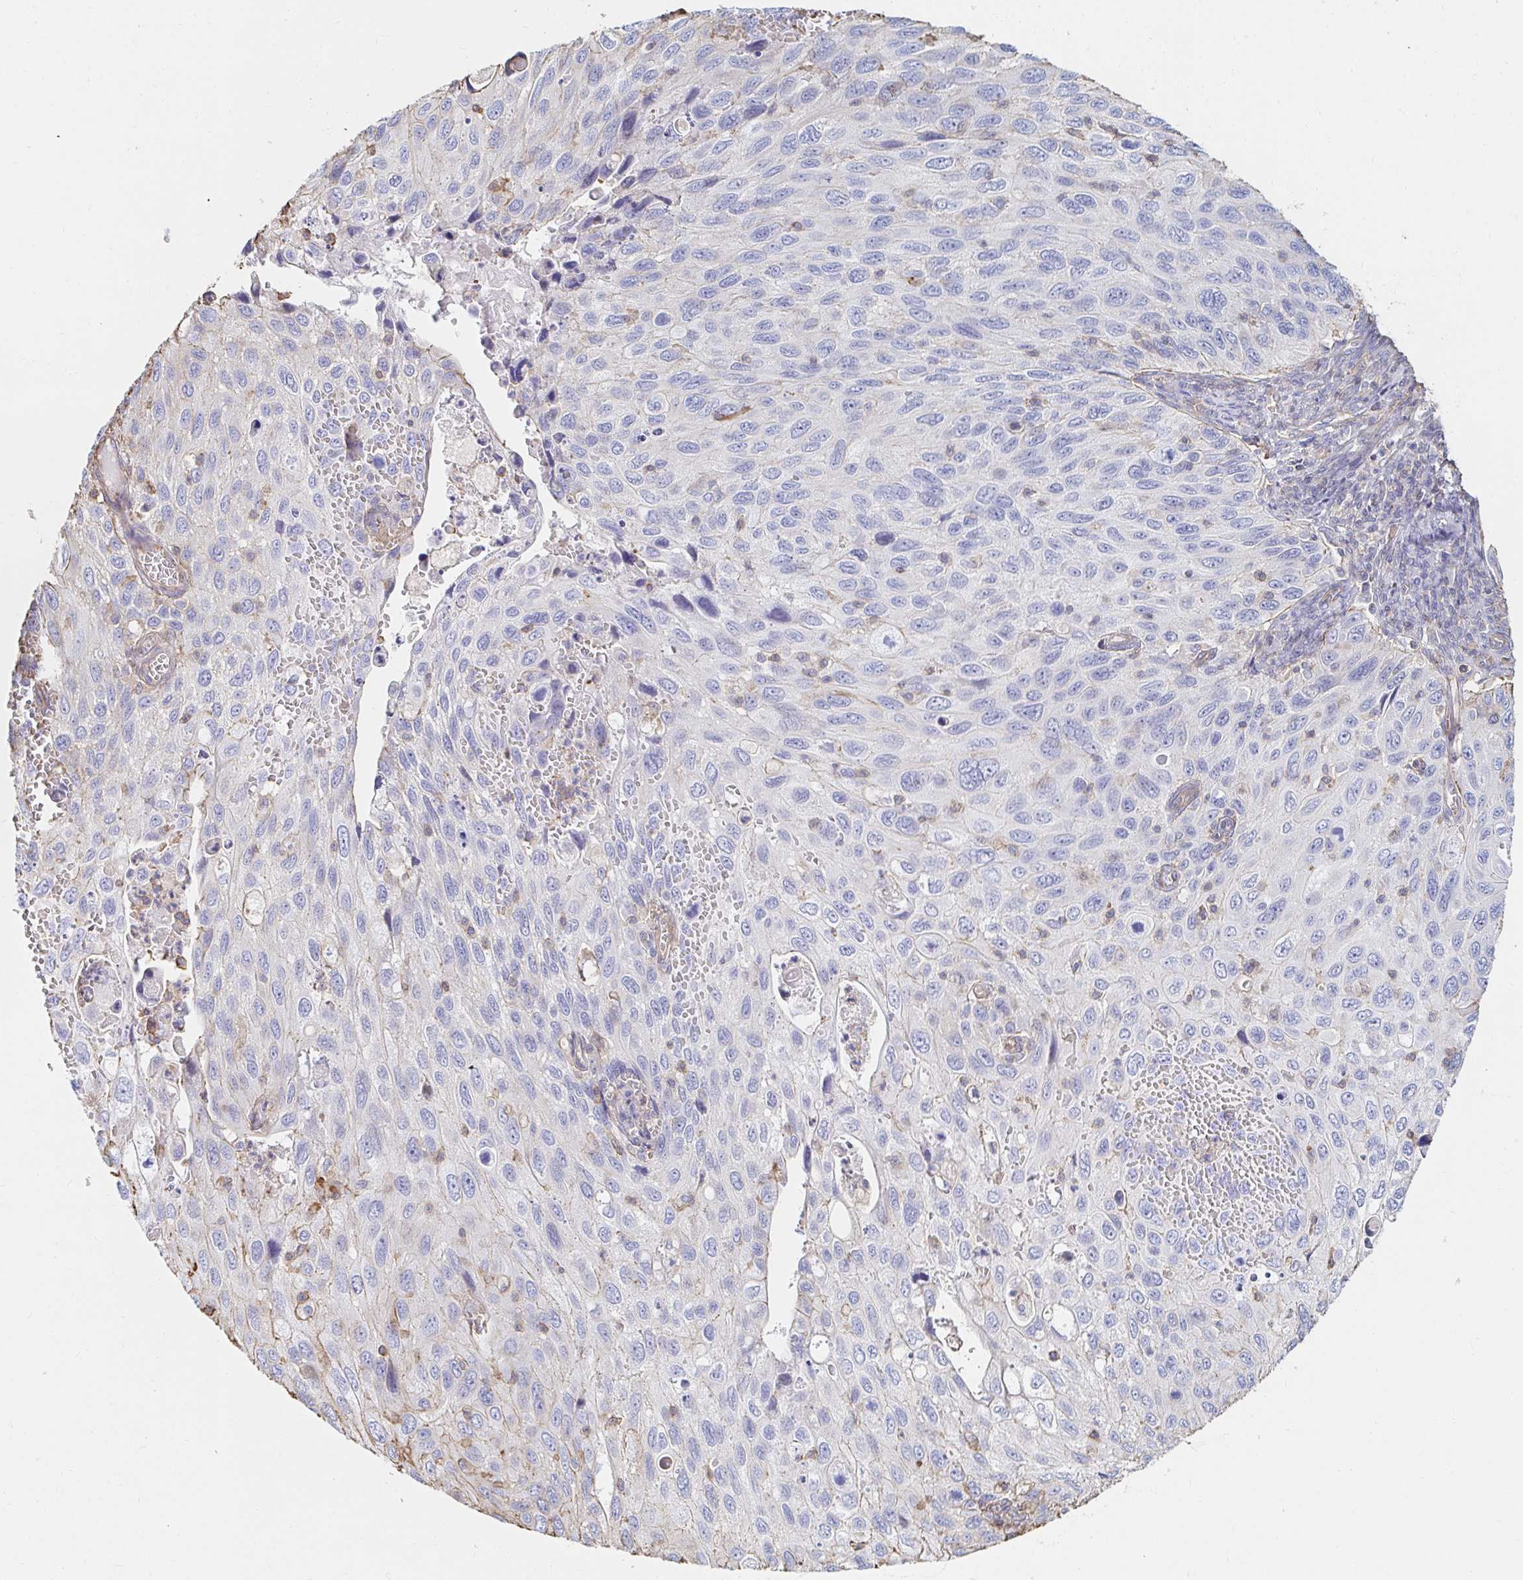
{"staining": {"intensity": "negative", "quantity": "none", "location": "none"}, "tissue": "cervical cancer", "cell_type": "Tumor cells", "image_type": "cancer", "snomed": [{"axis": "morphology", "description": "Squamous cell carcinoma, NOS"}, {"axis": "topography", "description": "Cervix"}], "caption": "The photomicrograph demonstrates no staining of tumor cells in cervical squamous cell carcinoma. (DAB IHC with hematoxylin counter stain).", "gene": "PTPN14", "patient": {"sex": "female", "age": 70}}